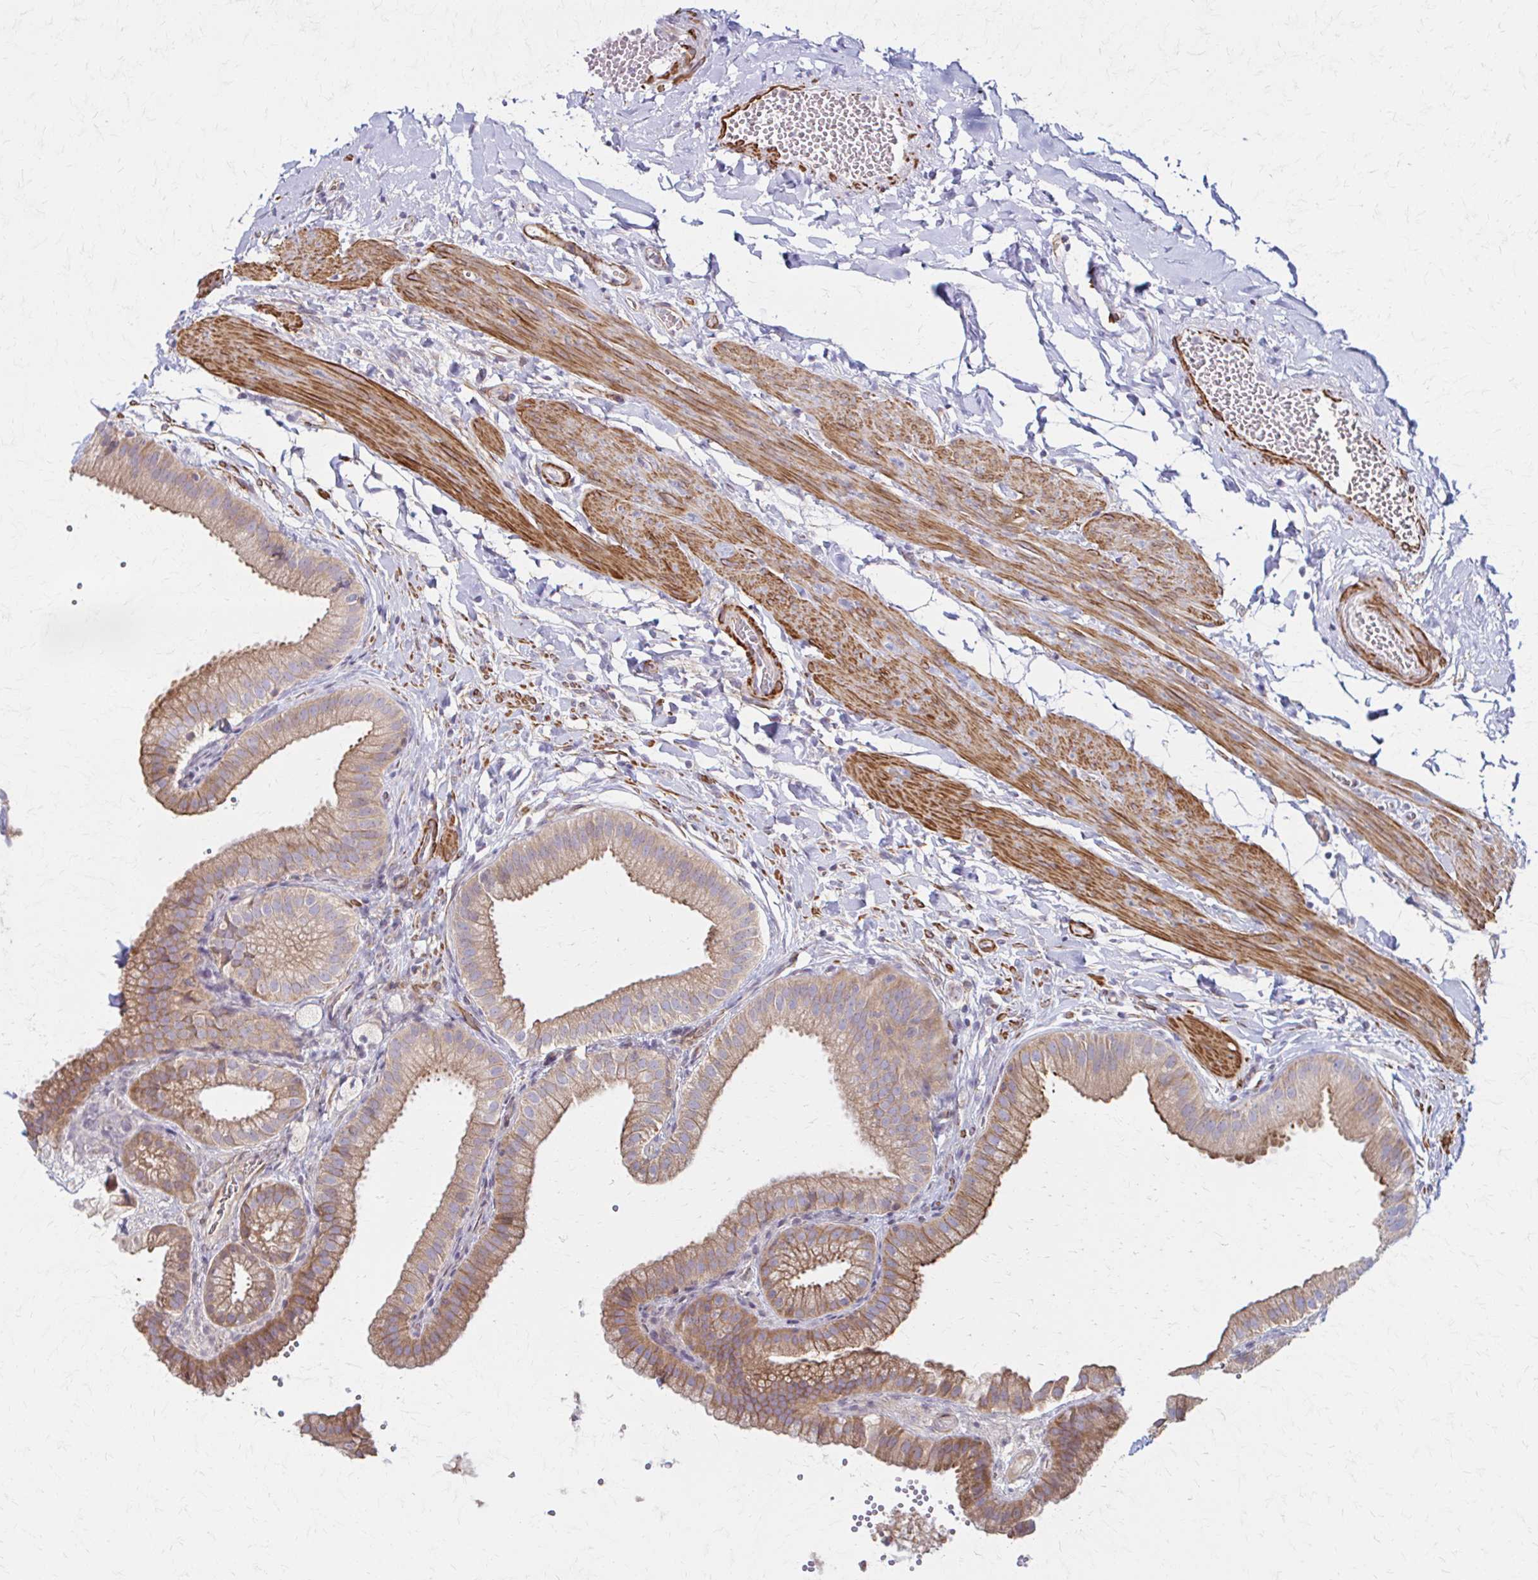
{"staining": {"intensity": "moderate", "quantity": "25%-75%", "location": "cytoplasmic/membranous"}, "tissue": "gallbladder", "cell_type": "Glandular cells", "image_type": "normal", "snomed": [{"axis": "morphology", "description": "Normal tissue, NOS"}, {"axis": "topography", "description": "Gallbladder"}], "caption": "Approximately 25%-75% of glandular cells in benign human gallbladder display moderate cytoplasmic/membranous protein expression as visualized by brown immunohistochemical staining.", "gene": "TIMMDC1", "patient": {"sex": "female", "age": 63}}